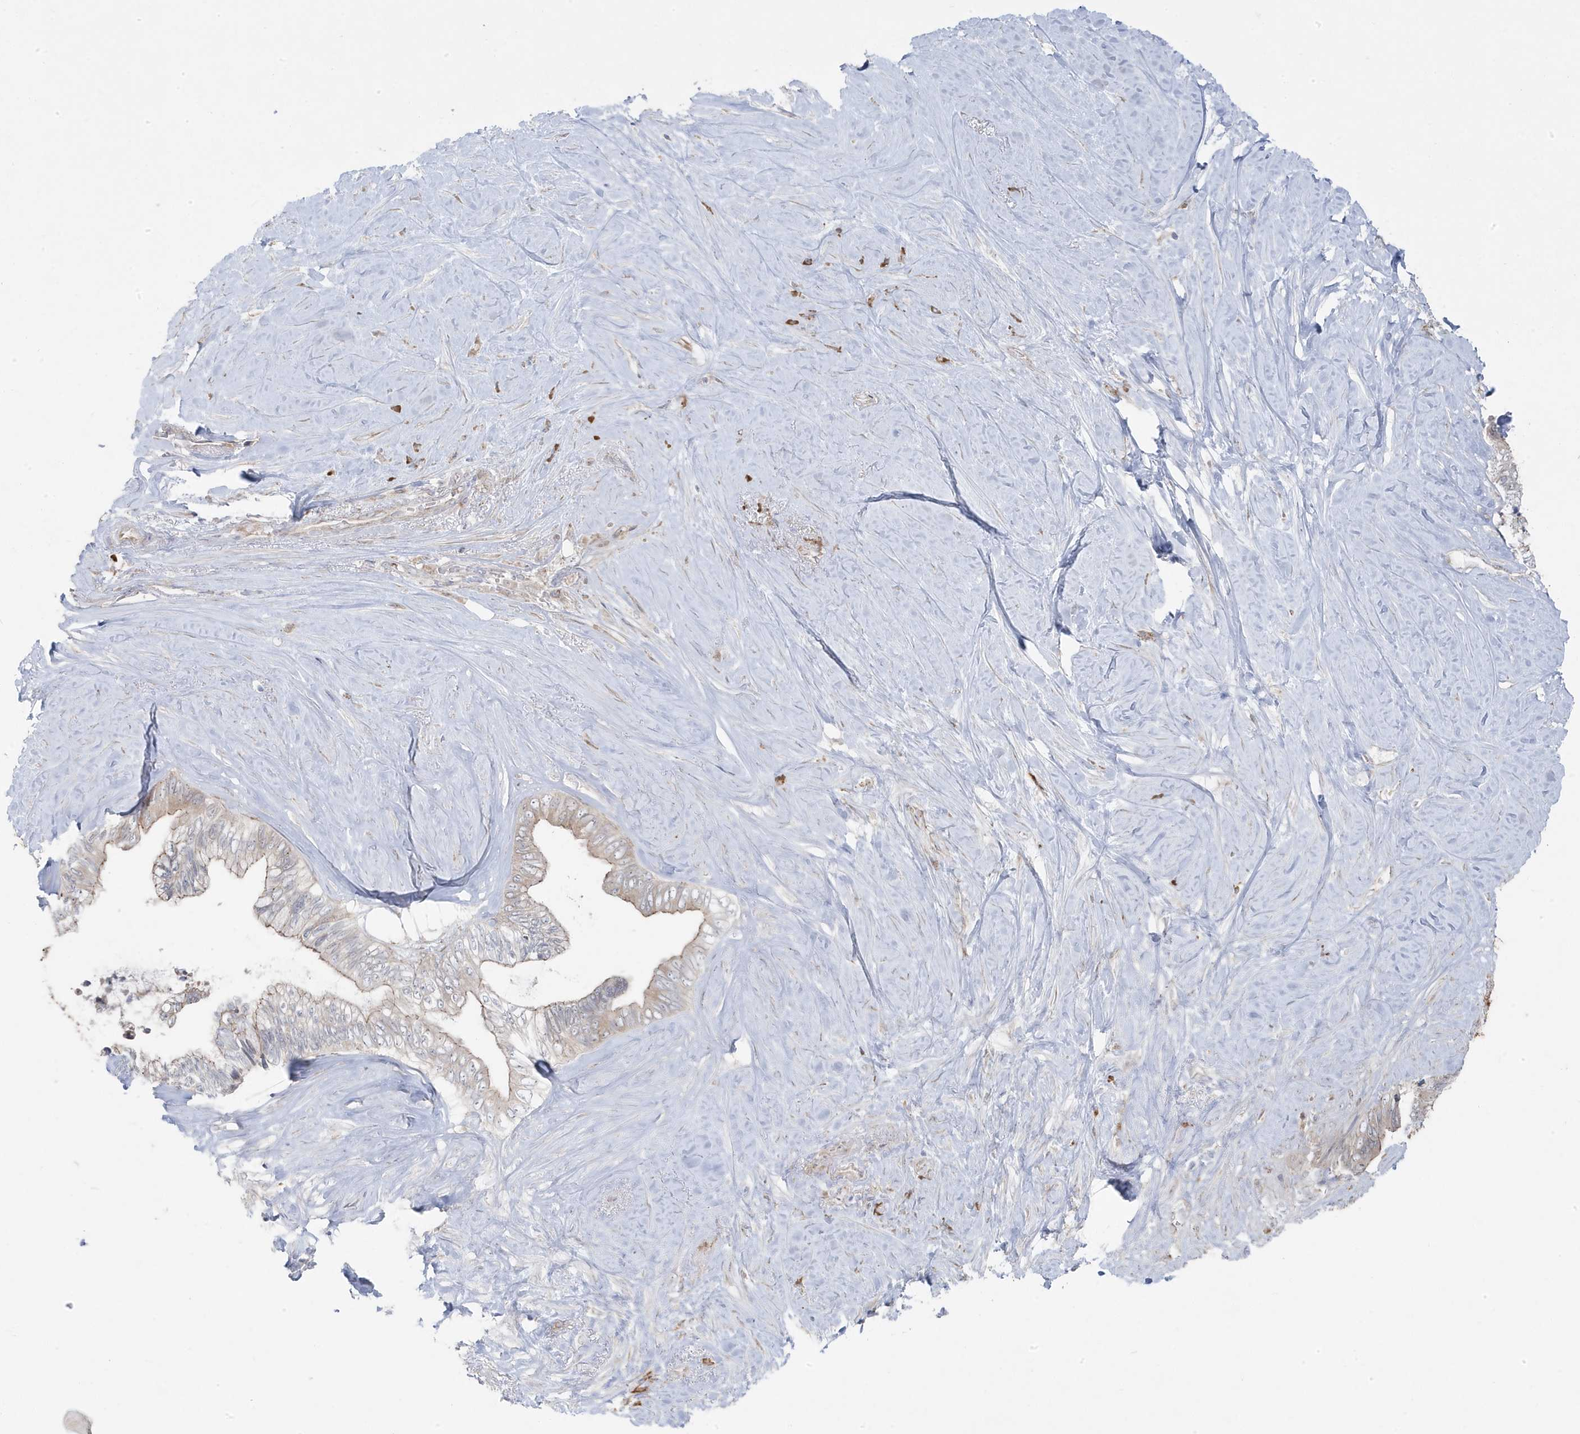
{"staining": {"intensity": "negative", "quantity": "none", "location": "none"}, "tissue": "pancreatic cancer", "cell_type": "Tumor cells", "image_type": "cancer", "snomed": [{"axis": "morphology", "description": "Adenocarcinoma, NOS"}, {"axis": "topography", "description": "Pancreas"}], "caption": "This is an immunohistochemistry (IHC) photomicrograph of adenocarcinoma (pancreatic). There is no staining in tumor cells.", "gene": "ZNF654", "patient": {"sex": "female", "age": 72}}